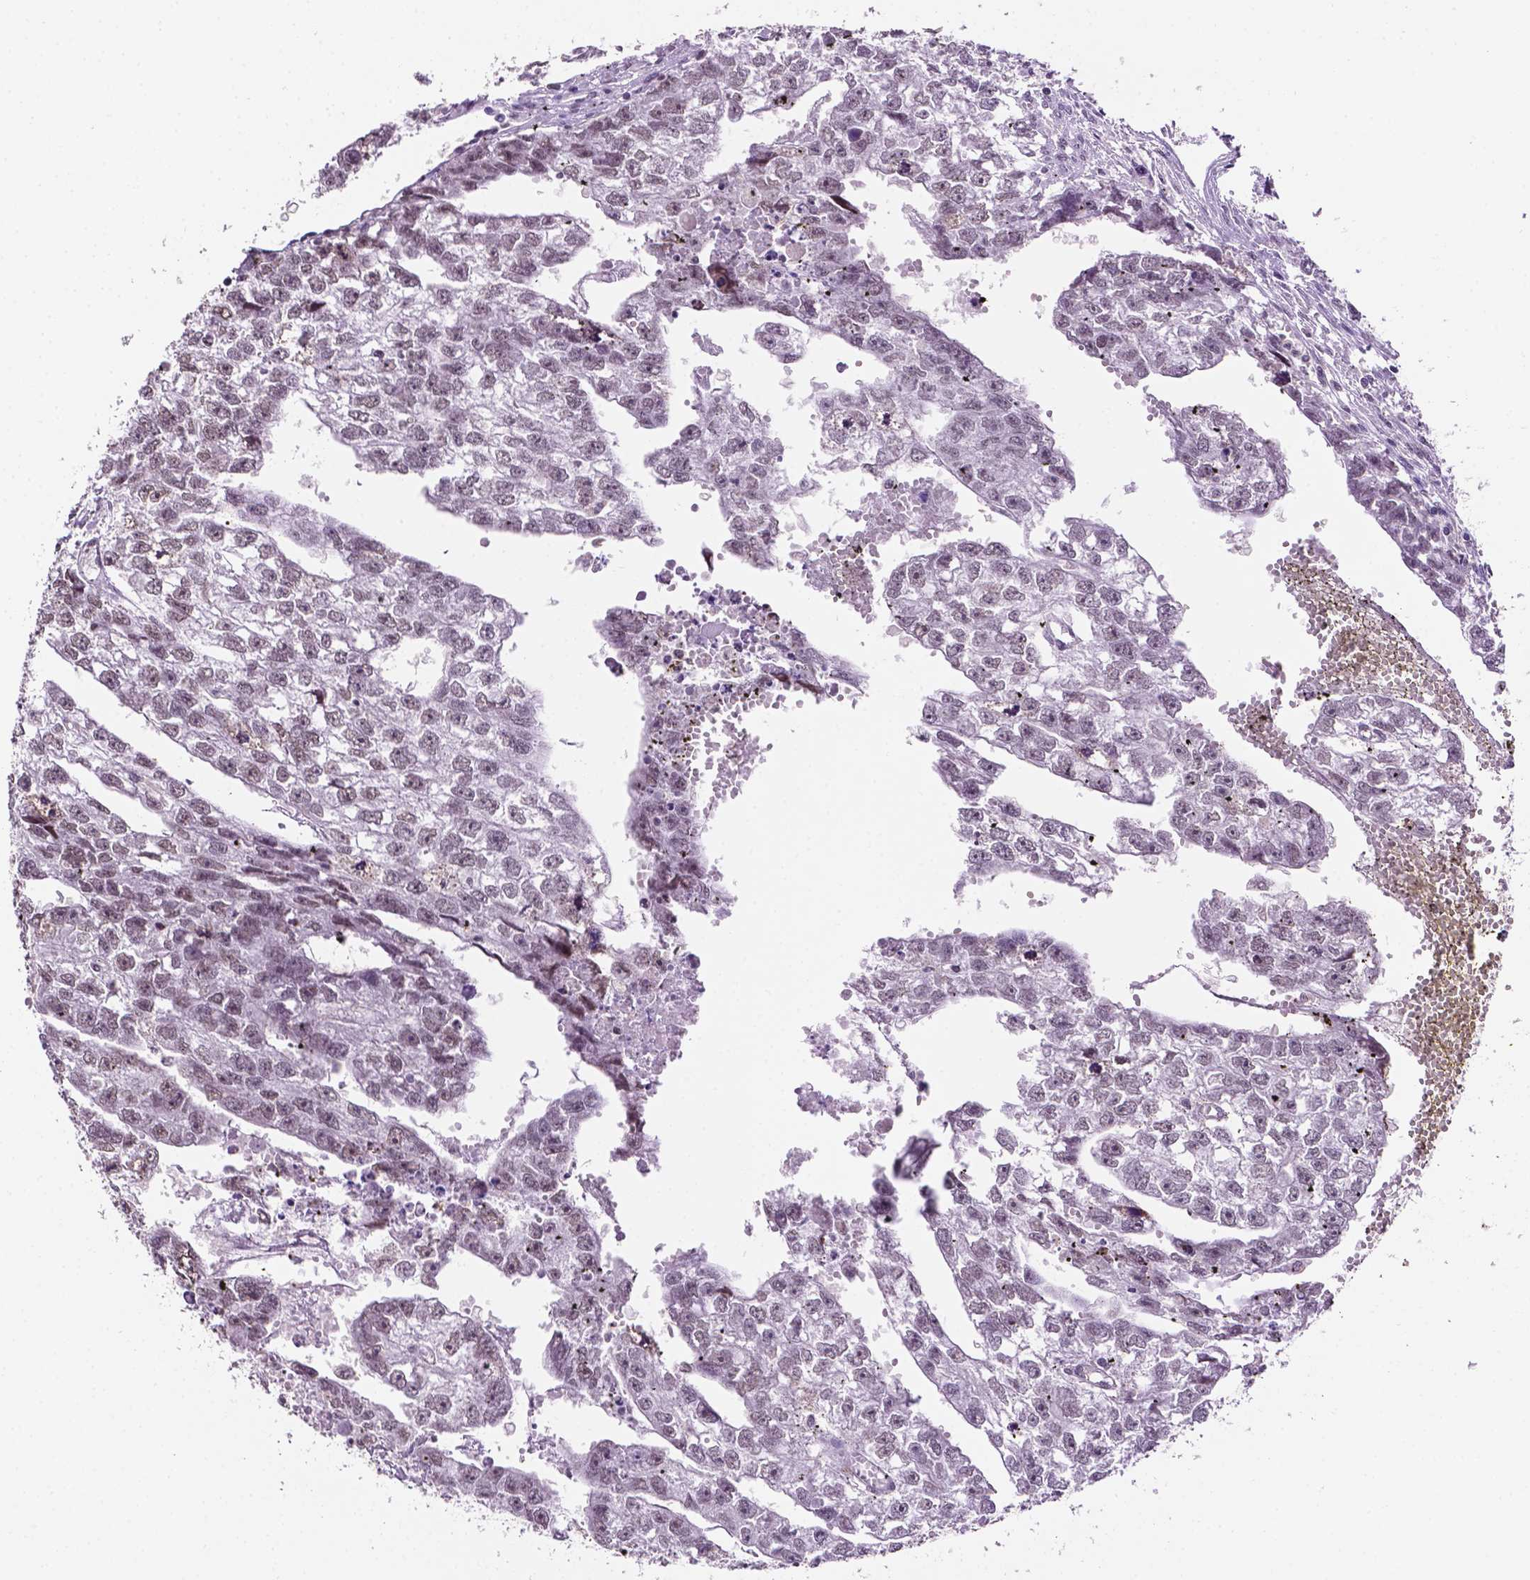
{"staining": {"intensity": "weak", "quantity": ">75%", "location": "nuclear"}, "tissue": "testis cancer", "cell_type": "Tumor cells", "image_type": "cancer", "snomed": [{"axis": "morphology", "description": "Carcinoma, Embryonal, NOS"}, {"axis": "morphology", "description": "Teratoma, malignant, NOS"}, {"axis": "topography", "description": "Testis"}], "caption": "A brown stain highlights weak nuclear expression of a protein in testis cancer tumor cells.", "gene": "PTPN6", "patient": {"sex": "male", "age": 44}}